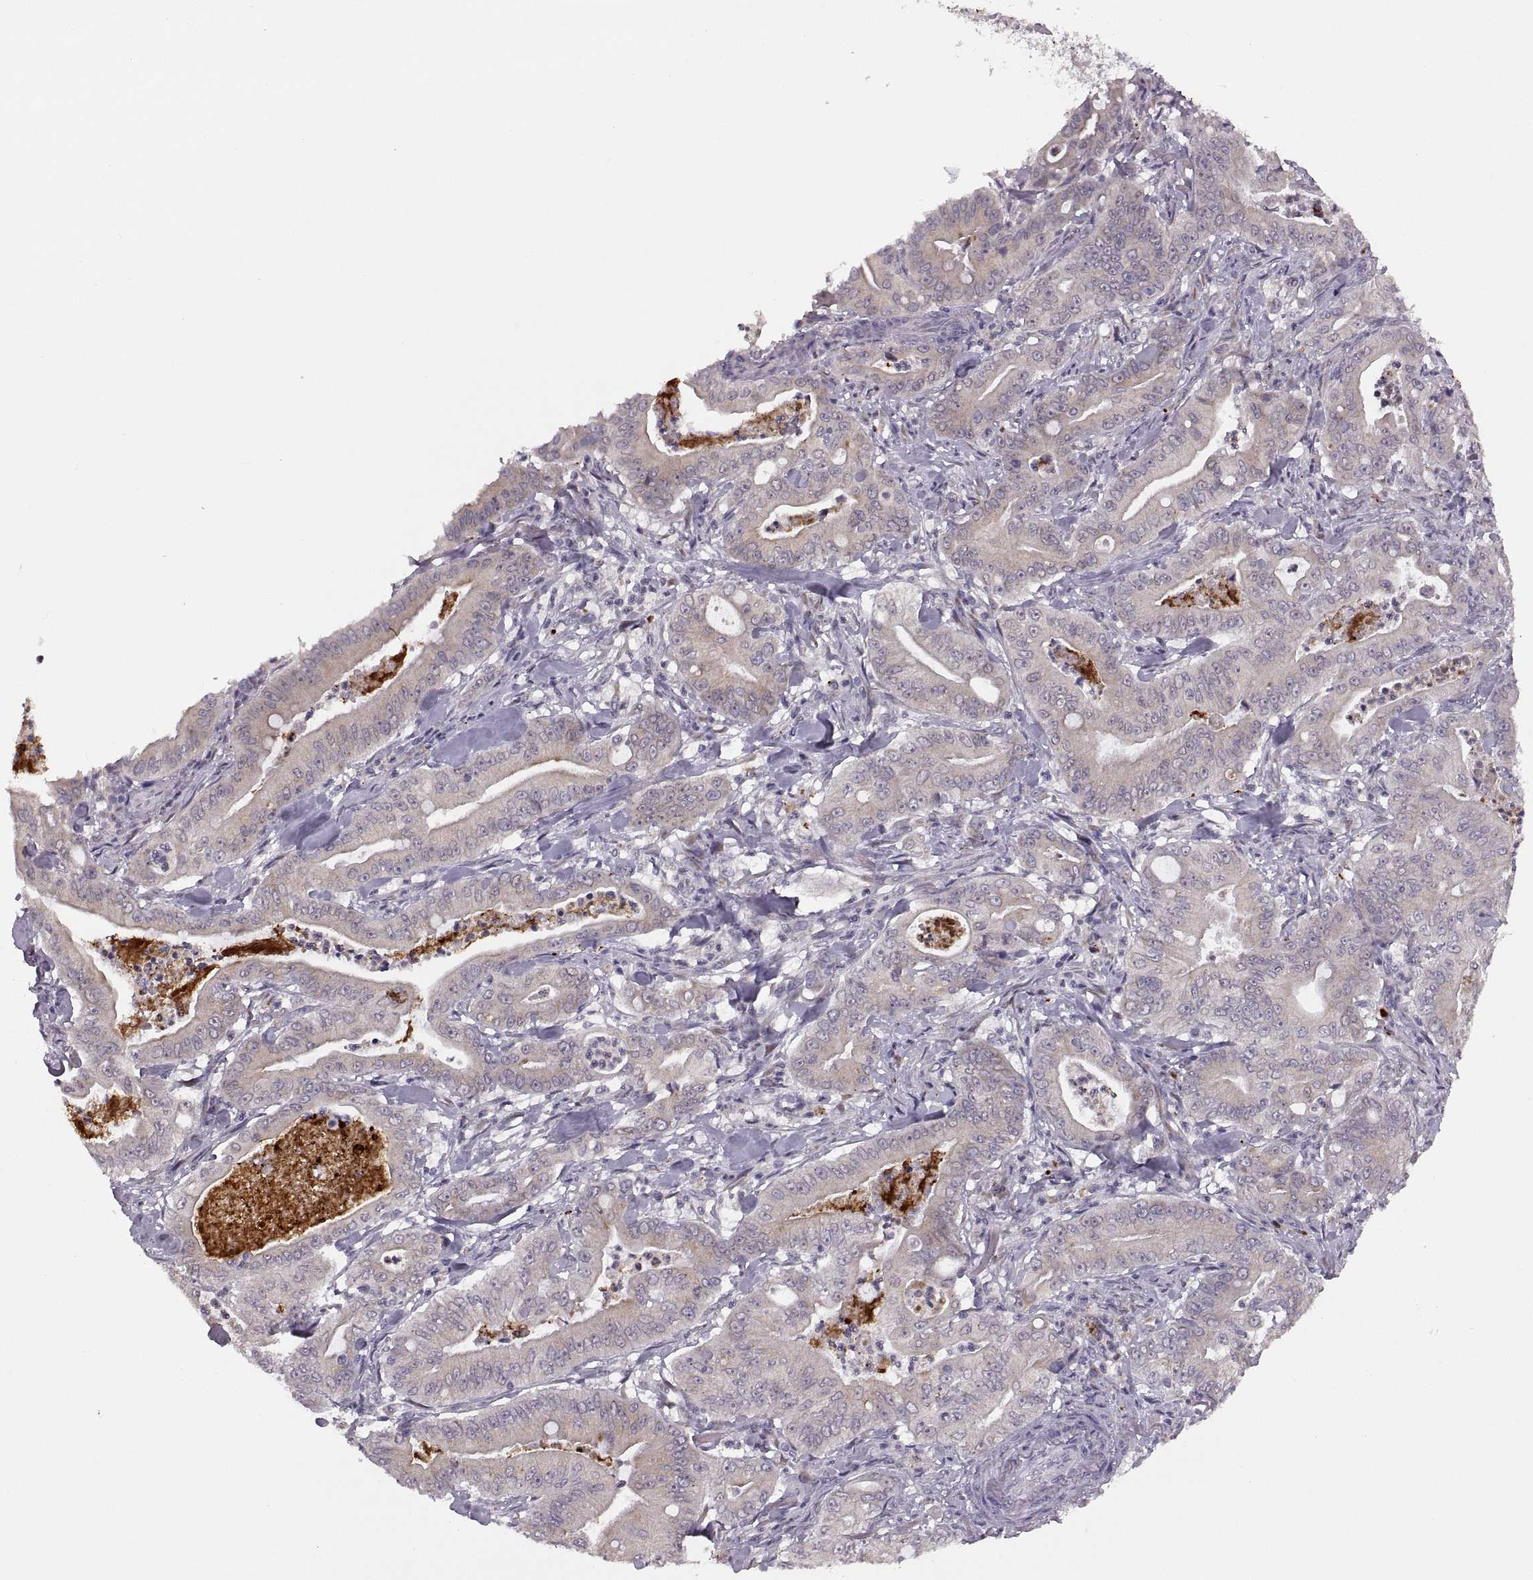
{"staining": {"intensity": "negative", "quantity": "none", "location": "none"}, "tissue": "pancreatic cancer", "cell_type": "Tumor cells", "image_type": "cancer", "snomed": [{"axis": "morphology", "description": "Adenocarcinoma, NOS"}, {"axis": "topography", "description": "Pancreas"}], "caption": "Tumor cells are negative for protein expression in human pancreatic cancer.", "gene": "ADH6", "patient": {"sex": "male", "age": 71}}